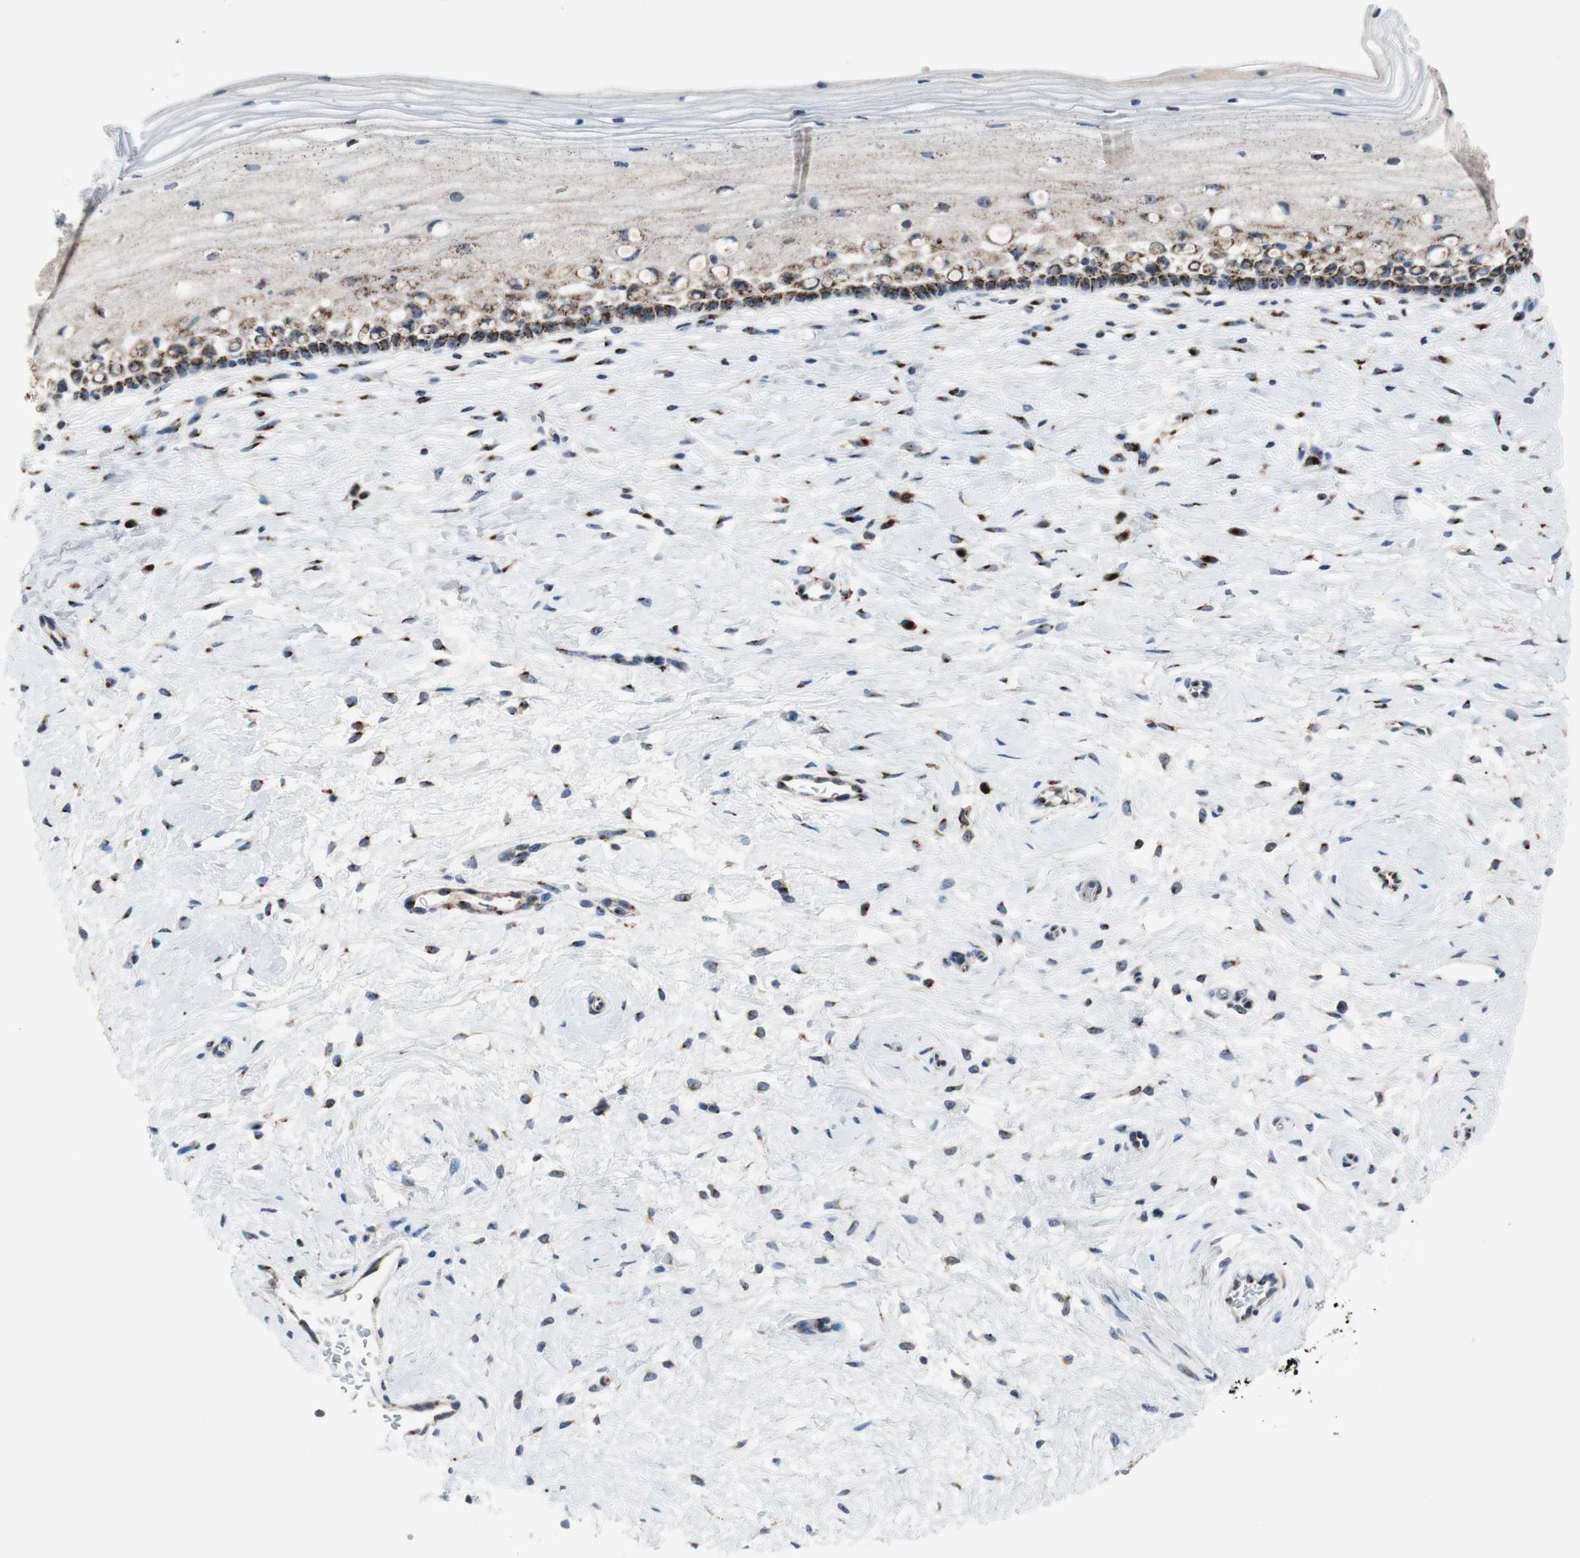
{"staining": {"intensity": "moderate", "quantity": ">75%", "location": "cytoplasmic/membranous"}, "tissue": "cervix", "cell_type": "Glandular cells", "image_type": "normal", "snomed": [{"axis": "morphology", "description": "Normal tissue, NOS"}, {"axis": "topography", "description": "Cervix"}], "caption": "Protein positivity by immunohistochemistry (IHC) exhibits moderate cytoplasmic/membranous staining in about >75% of glandular cells in unremarkable cervix.", "gene": "TMED7", "patient": {"sex": "female", "age": 39}}